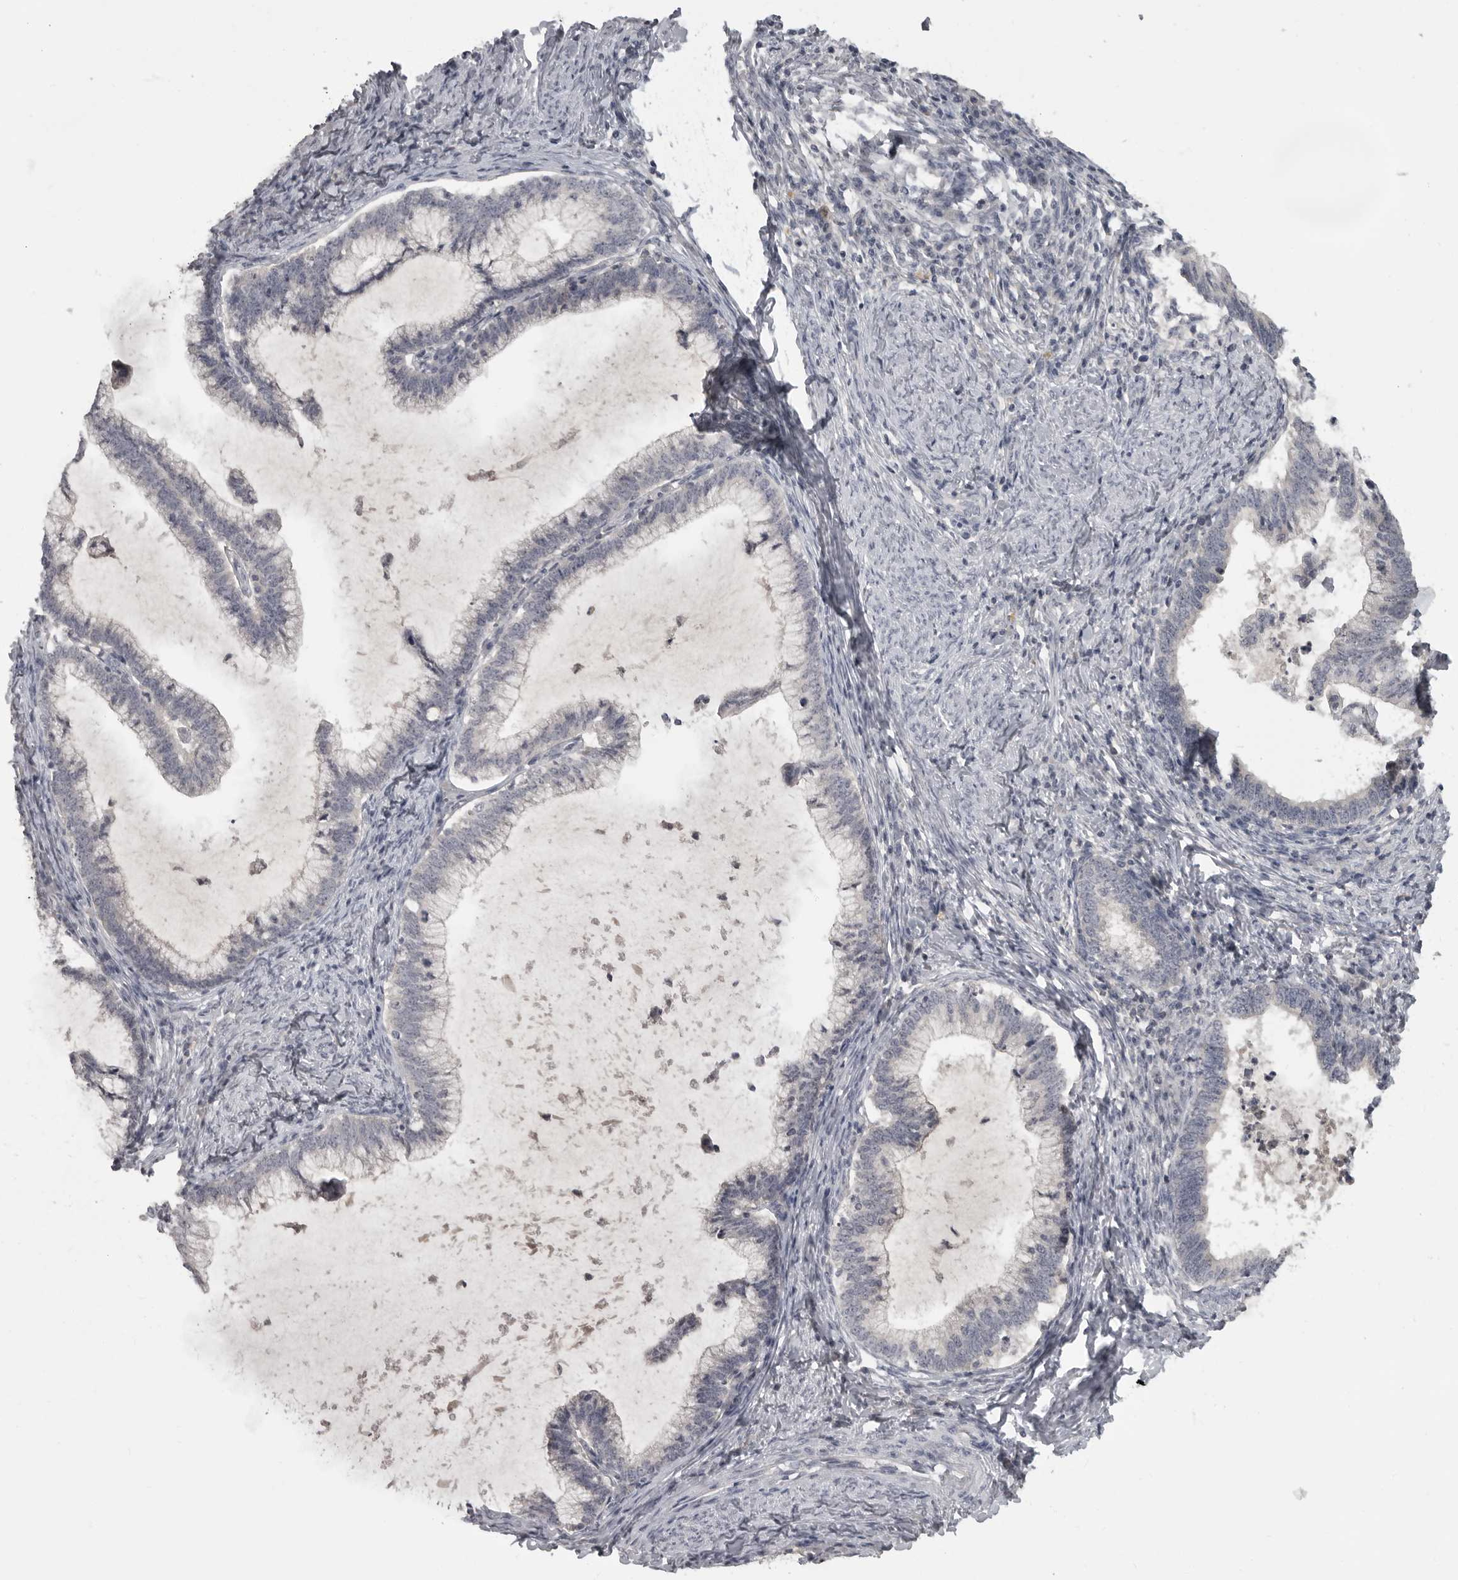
{"staining": {"intensity": "negative", "quantity": "none", "location": "none"}, "tissue": "cervical cancer", "cell_type": "Tumor cells", "image_type": "cancer", "snomed": [{"axis": "morphology", "description": "Adenocarcinoma, NOS"}, {"axis": "topography", "description": "Cervix"}], "caption": "DAB (3,3'-diaminobenzidine) immunohistochemical staining of human adenocarcinoma (cervical) exhibits no significant expression in tumor cells.", "gene": "MRTO4", "patient": {"sex": "female", "age": 36}}